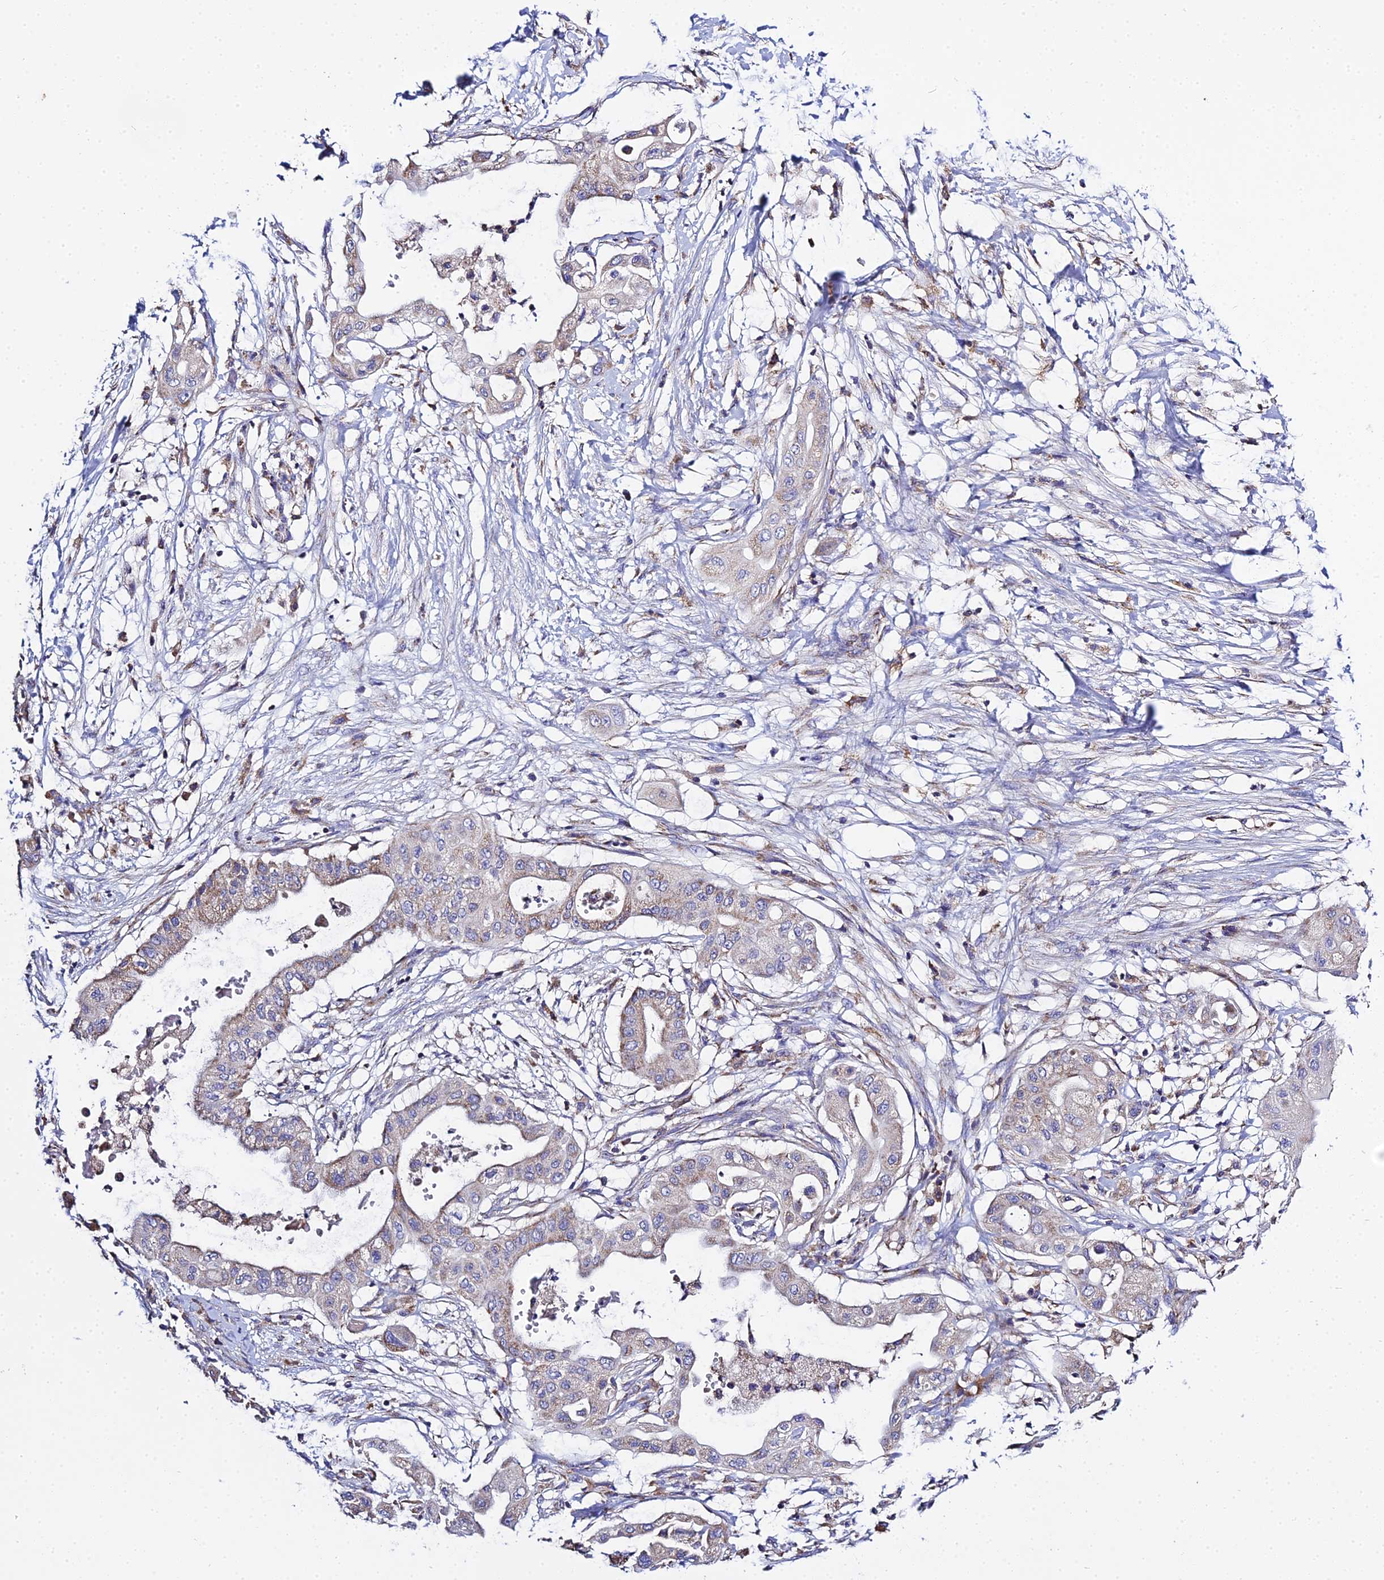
{"staining": {"intensity": "weak", "quantity": "25%-75%", "location": "cytoplasmic/membranous"}, "tissue": "pancreatic cancer", "cell_type": "Tumor cells", "image_type": "cancer", "snomed": [{"axis": "morphology", "description": "Adenocarcinoma, NOS"}, {"axis": "topography", "description": "Pancreas"}], "caption": "Human pancreatic cancer stained with a protein marker reveals weak staining in tumor cells.", "gene": "TYW5", "patient": {"sex": "male", "age": 68}}